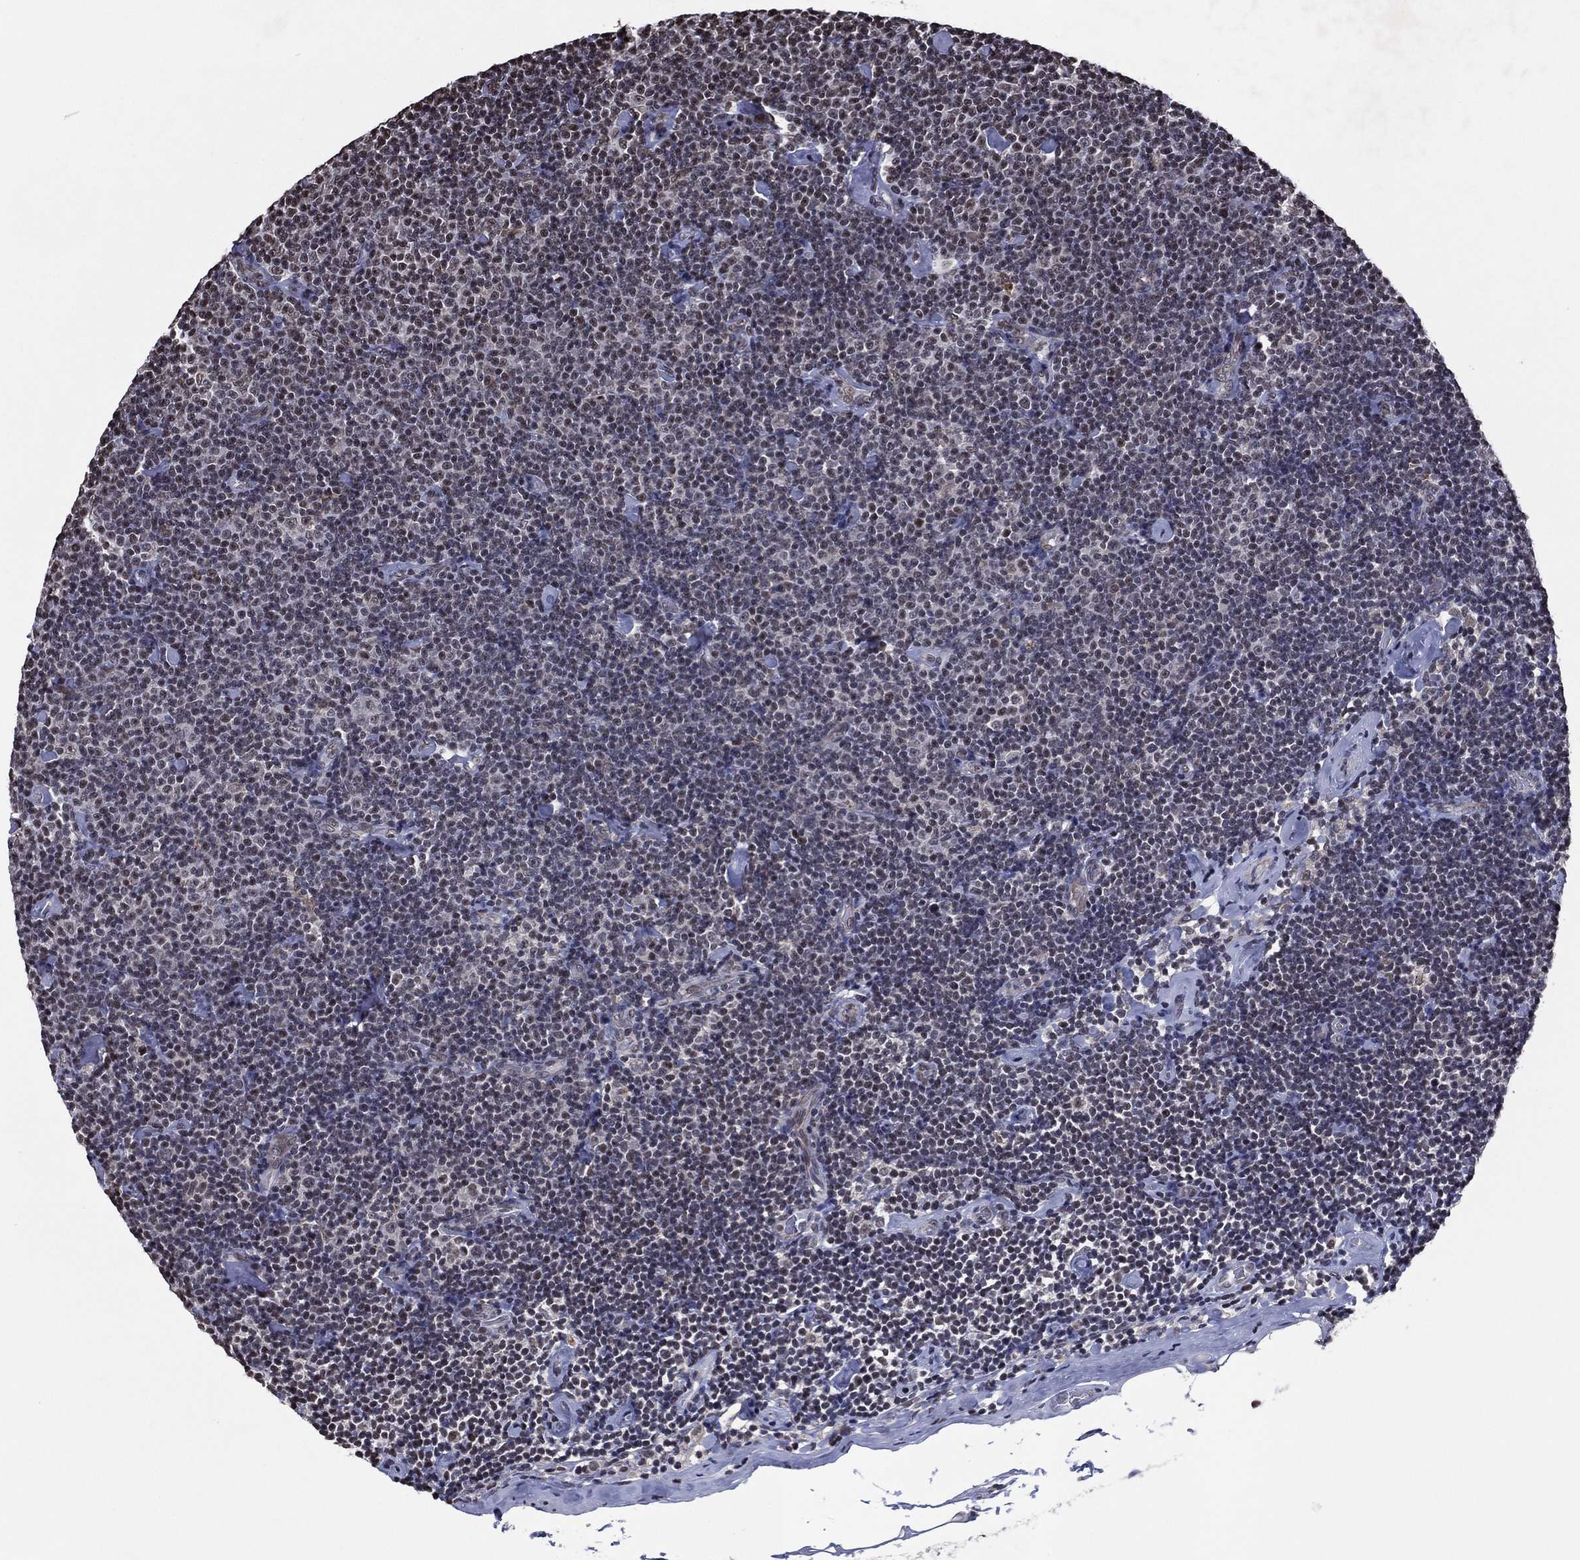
{"staining": {"intensity": "weak", "quantity": "<25%", "location": "nuclear"}, "tissue": "lymphoma", "cell_type": "Tumor cells", "image_type": "cancer", "snomed": [{"axis": "morphology", "description": "Malignant lymphoma, non-Hodgkin's type, Low grade"}, {"axis": "topography", "description": "Lymph node"}], "caption": "Immunohistochemistry (IHC) image of human low-grade malignant lymphoma, non-Hodgkin's type stained for a protein (brown), which shows no positivity in tumor cells. Brightfield microscopy of IHC stained with DAB (3,3'-diaminobenzidine) (brown) and hematoxylin (blue), captured at high magnification.", "gene": "ZBTB42", "patient": {"sex": "male", "age": 81}}